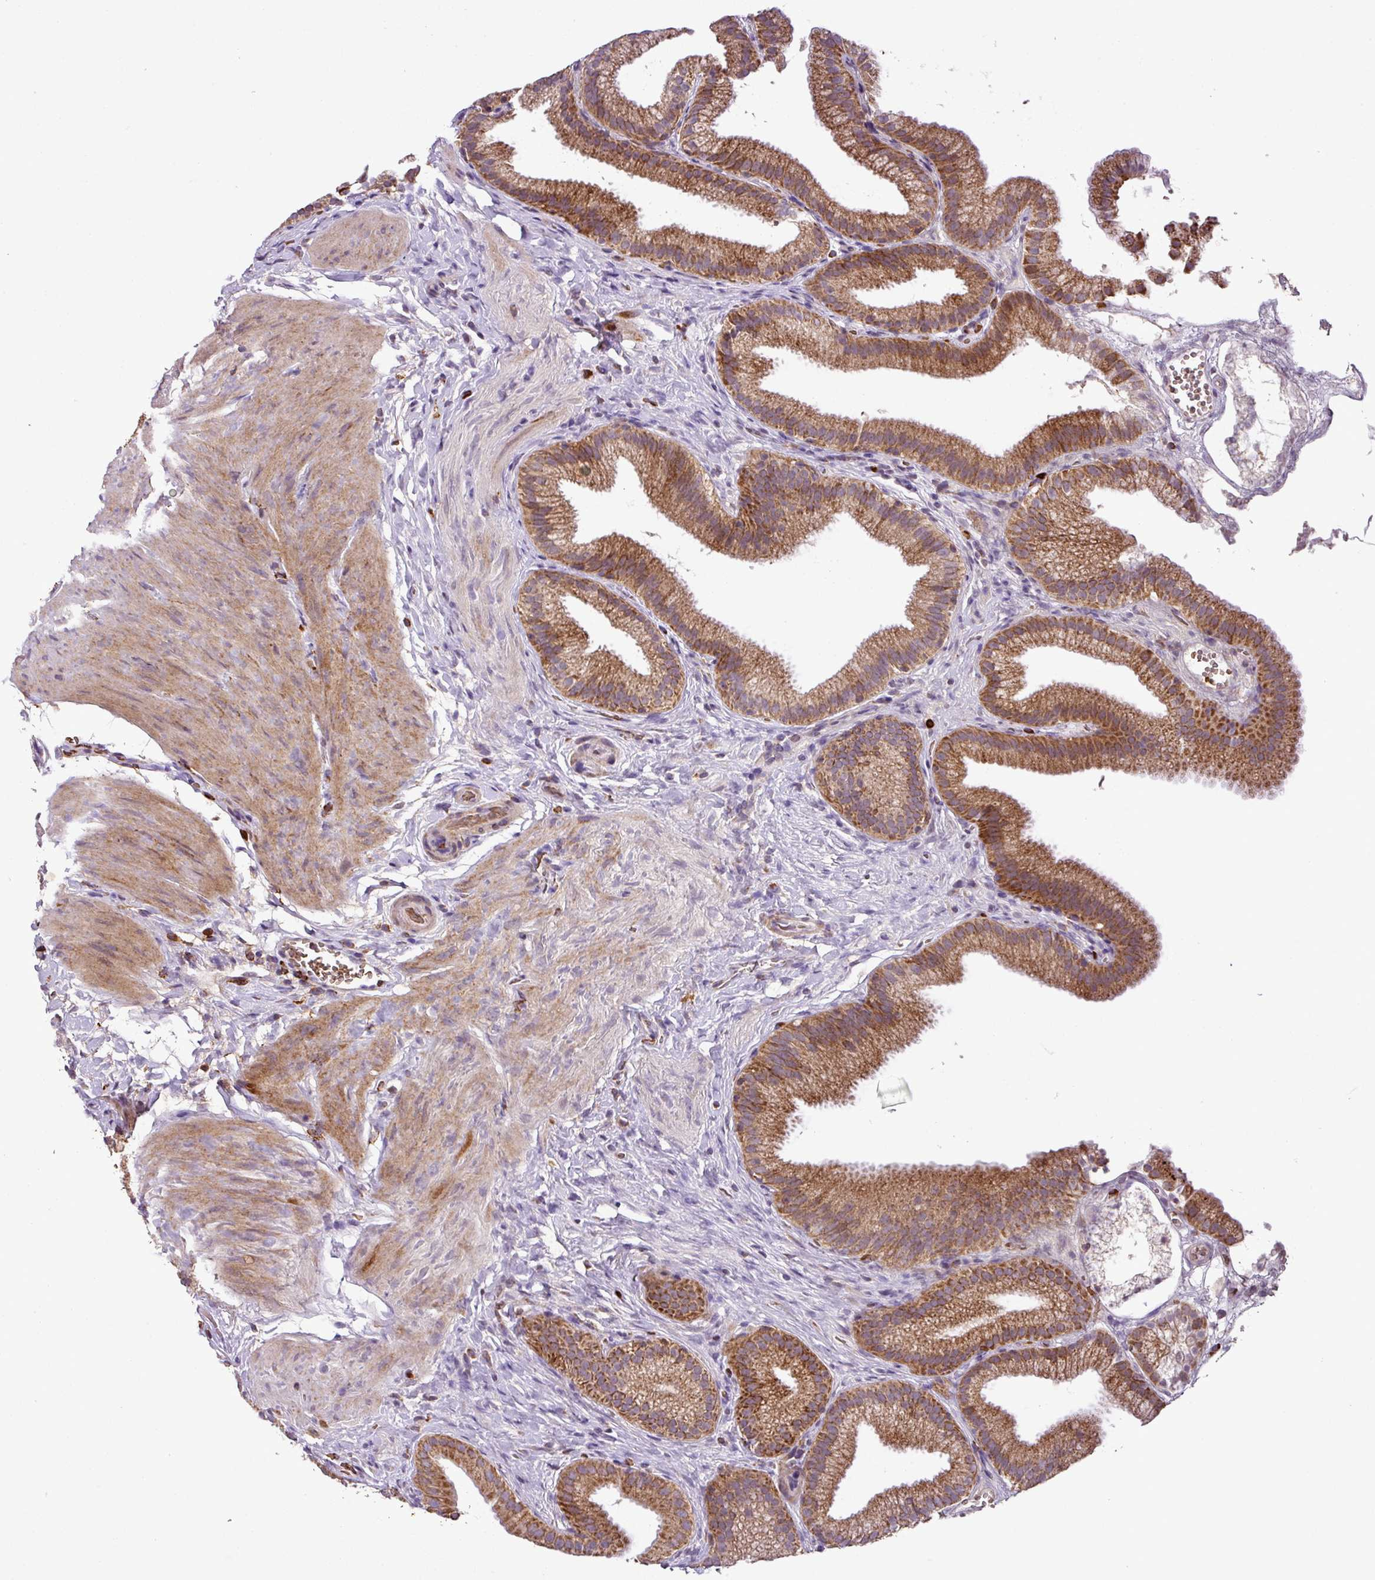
{"staining": {"intensity": "strong", "quantity": ">75%", "location": "cytoplasmic/membranous"}, "tissue": "gallbladder", "cell_type": "Glandular cells", "image_type": "normal", "snomed": [{"axis": "morphology", "description": "Normal tissue, NOS"}, {"axis": "topography", "description": "Gallbladder"}], "caption": "Immunohistochemistry (IHC) photomicrograph of benign gallbladder stained for a protein (brown), which exhibits high levels of strong cytoplasmic/membranous staining in about >75% of glandular cells.", "gene": "ZNF513", "patient": {"sex": "female", "age": 63}}